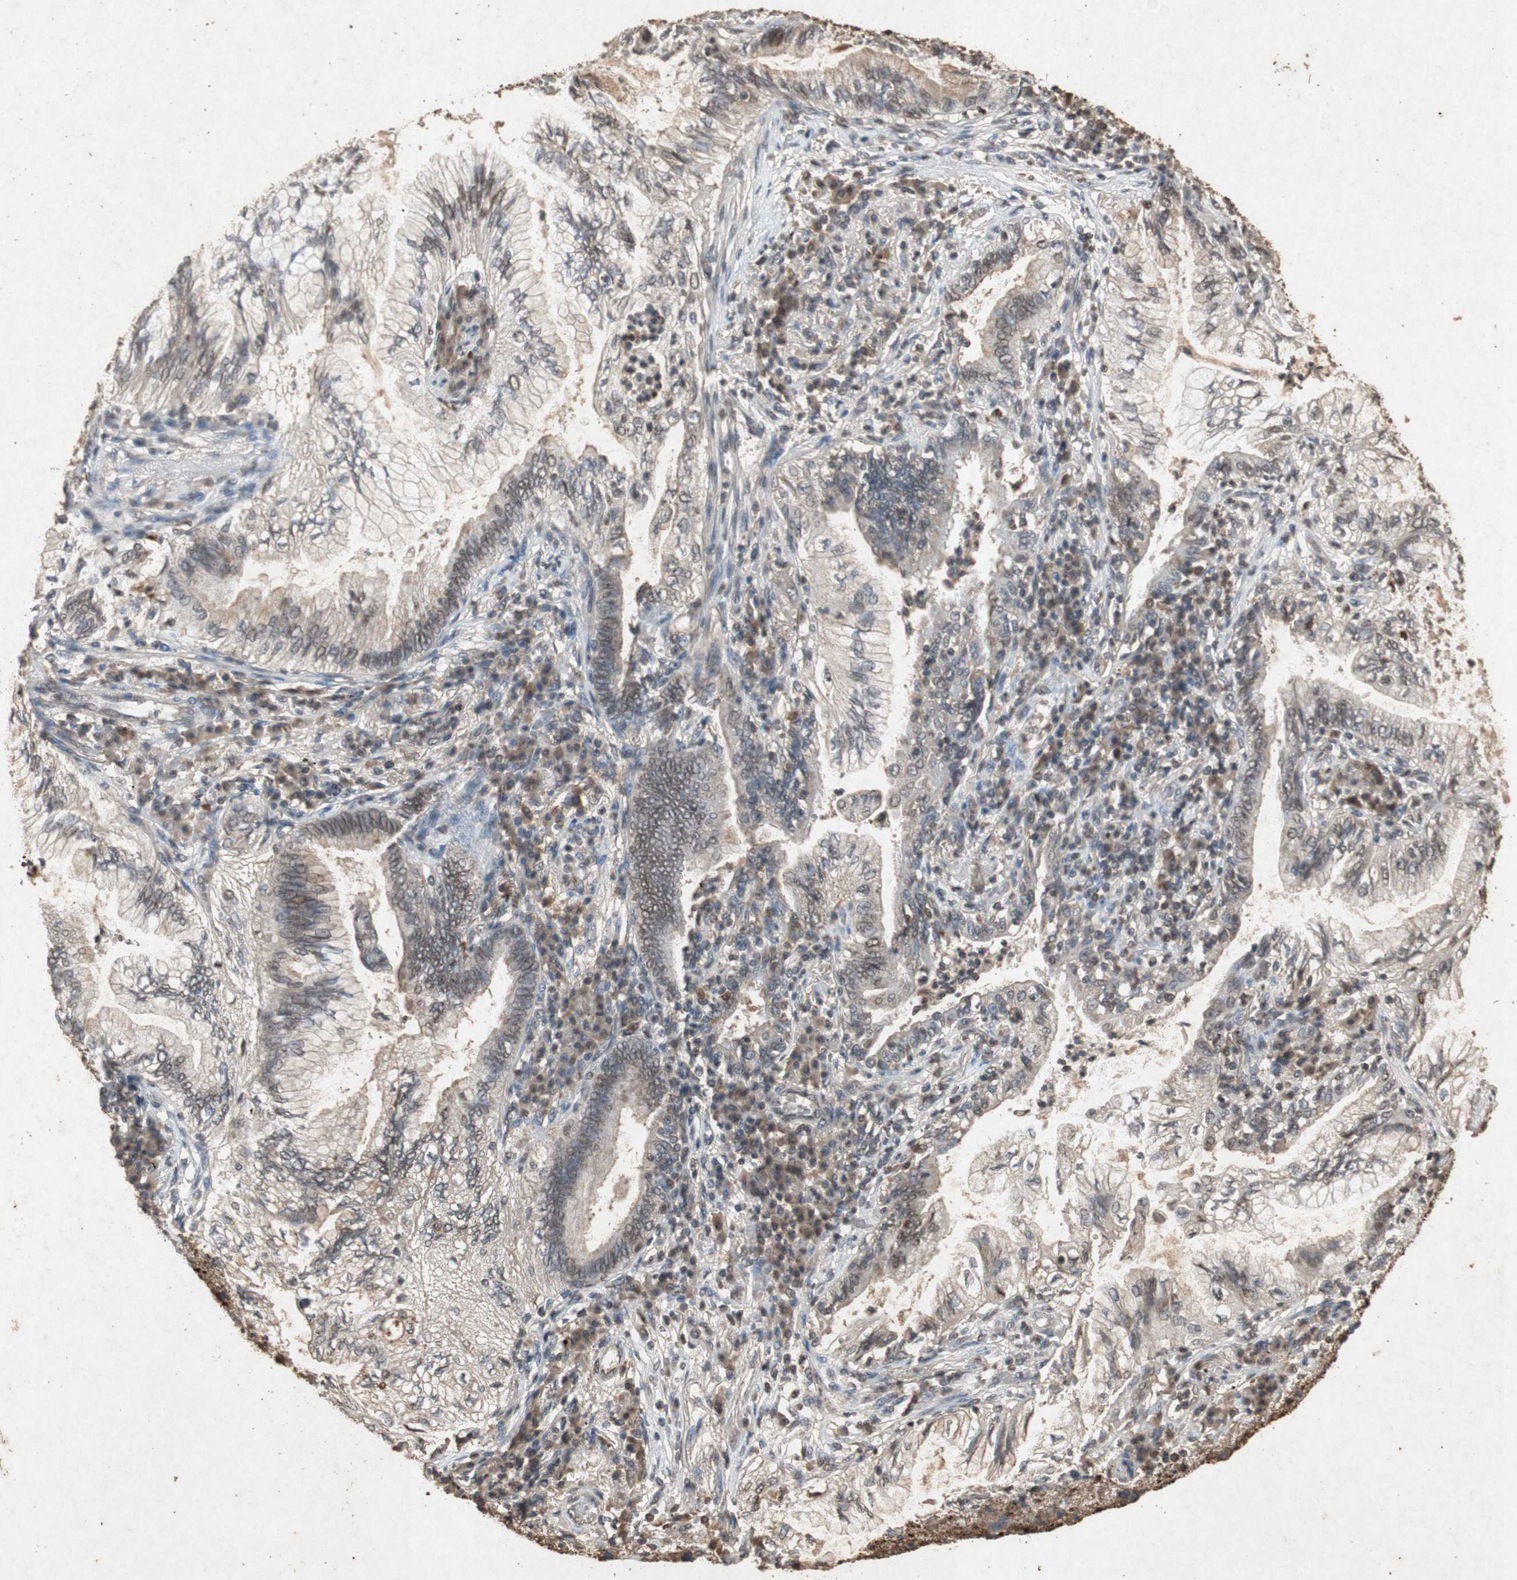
{"staining": {"intensity": "weak", "quantity": "25%-75%", "location": "cytoplasmic/membranous,nuclear"}, "tissue": "lung cancer", "cell_type": "Tumor cells", "image_type": "cancer", "snomed": [{"axis": "morphology", "description": "Normal tissue, NOS"}, {"axis": "morphology", "description": "Adenocarcinoma, NOS"}, {"axis": "topography", "description": "Bronchus"}, {"axis": "topography", "description": "Lung"}], "caption": "IHC (DAB) staining of human lung cancer (adenocarcinoma) shows weak cytoplasmic/membranous and nuclear protein positivity in approximately 25%-75% of tumor cells. (Brightfield microscopy of DAB IHC at high magnification).", "gene": "MSRB1", "patient": {"sex": "female", "age": 70}}